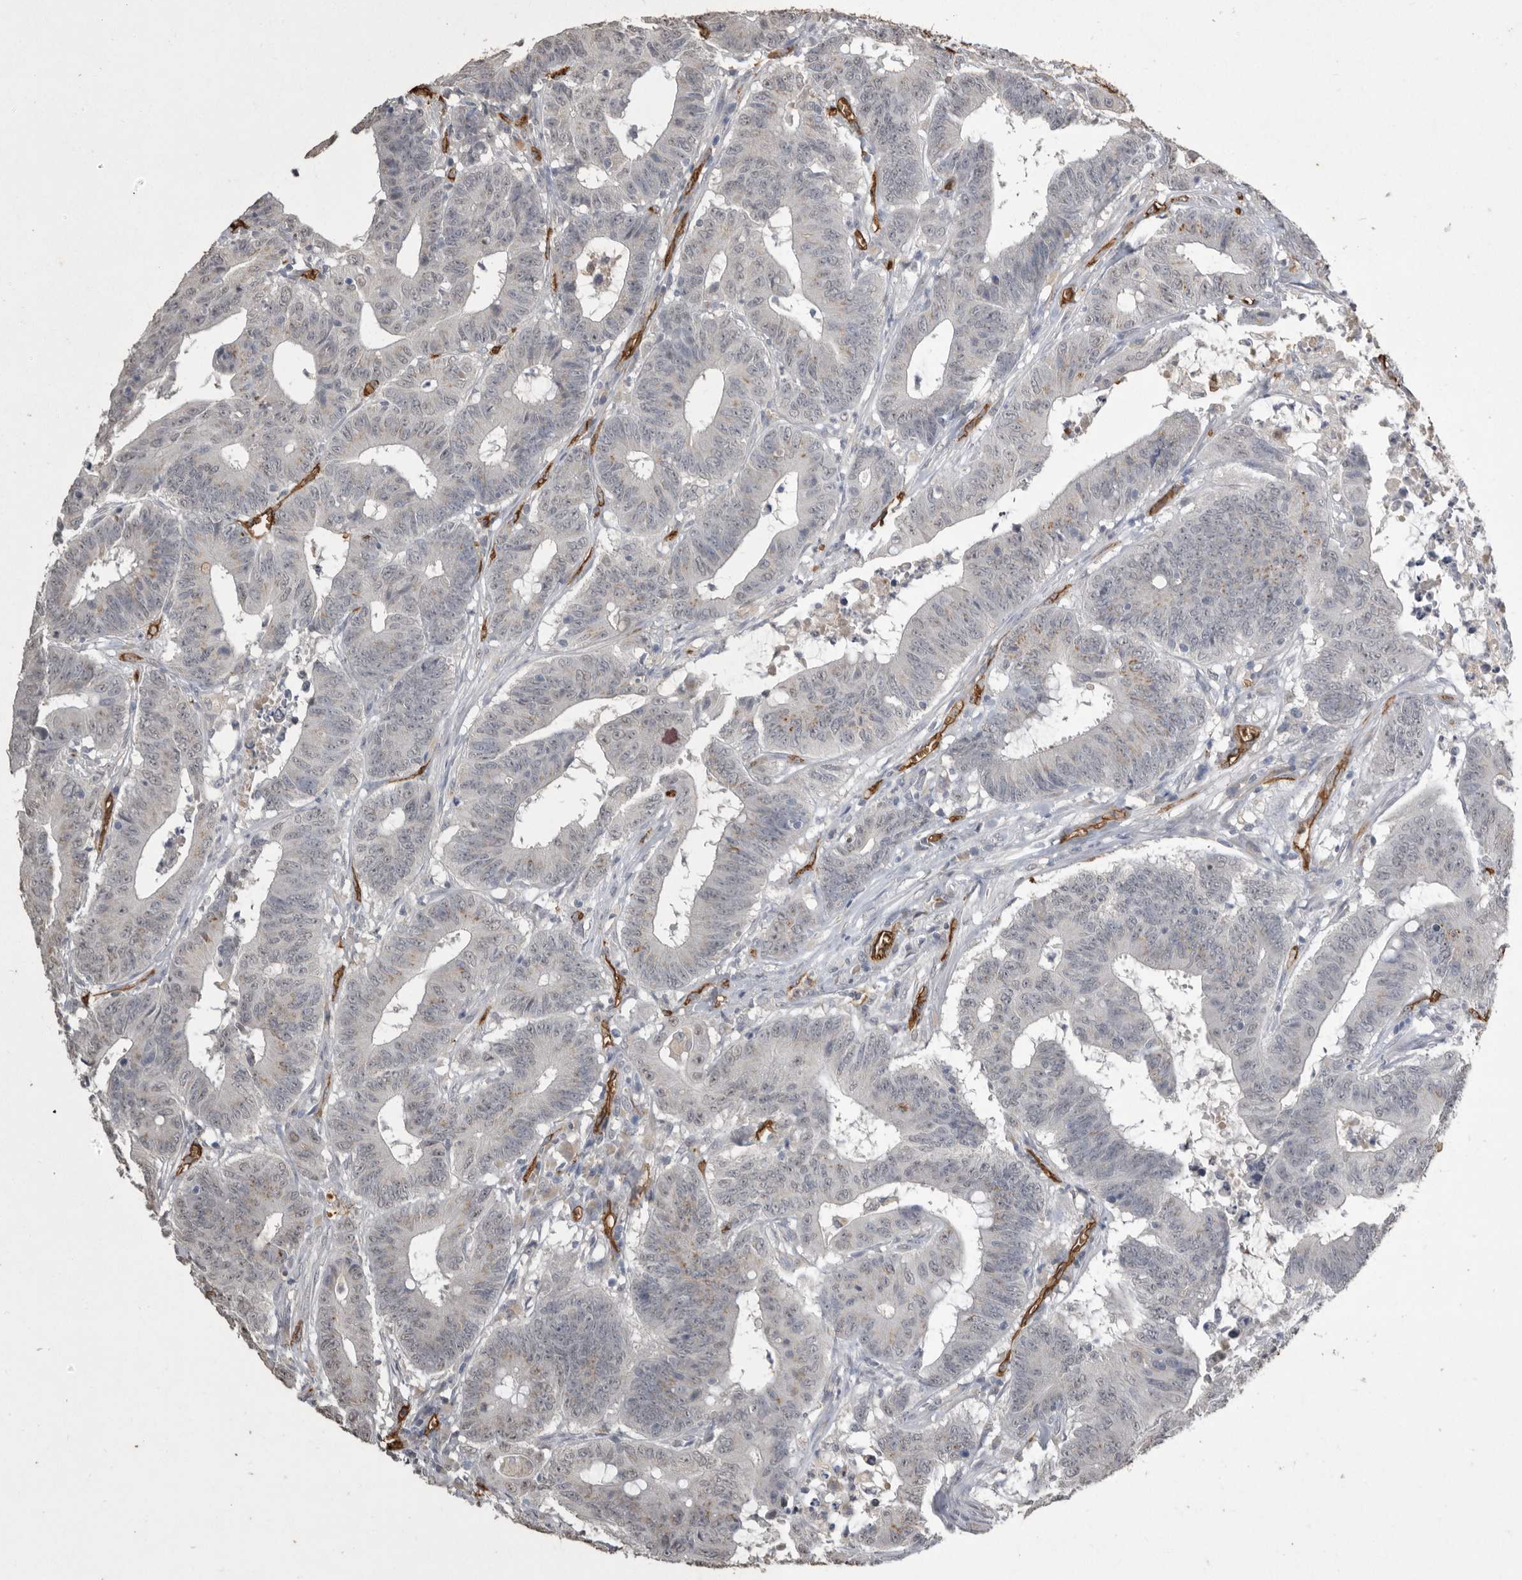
{"staining": {"intensity": "negative", "quantity": "none", "location": "none"}, "tissue": "colorectal cancer", "cell_type": "Tumor cells", "image_type": "cancer", "snomed": [{"axis": "morphology", "description": "Adenocarcinoma, NOS"}, {"axis": "topography", "description": "Colon"}], "caption": "An IHC histopathology image of colorectal cancer (adenocarcinoma) is shown. There is no staining in tumor cells of colorectal cancer (adenocarcinoma). Brightfield microscopy of immunohistochemistry (IHC) stained with DAB (brown) and hematoxylin (blue), captured at high magnification.", "gene": "IL27", "patient": {"sex": "male", "age": 45}}